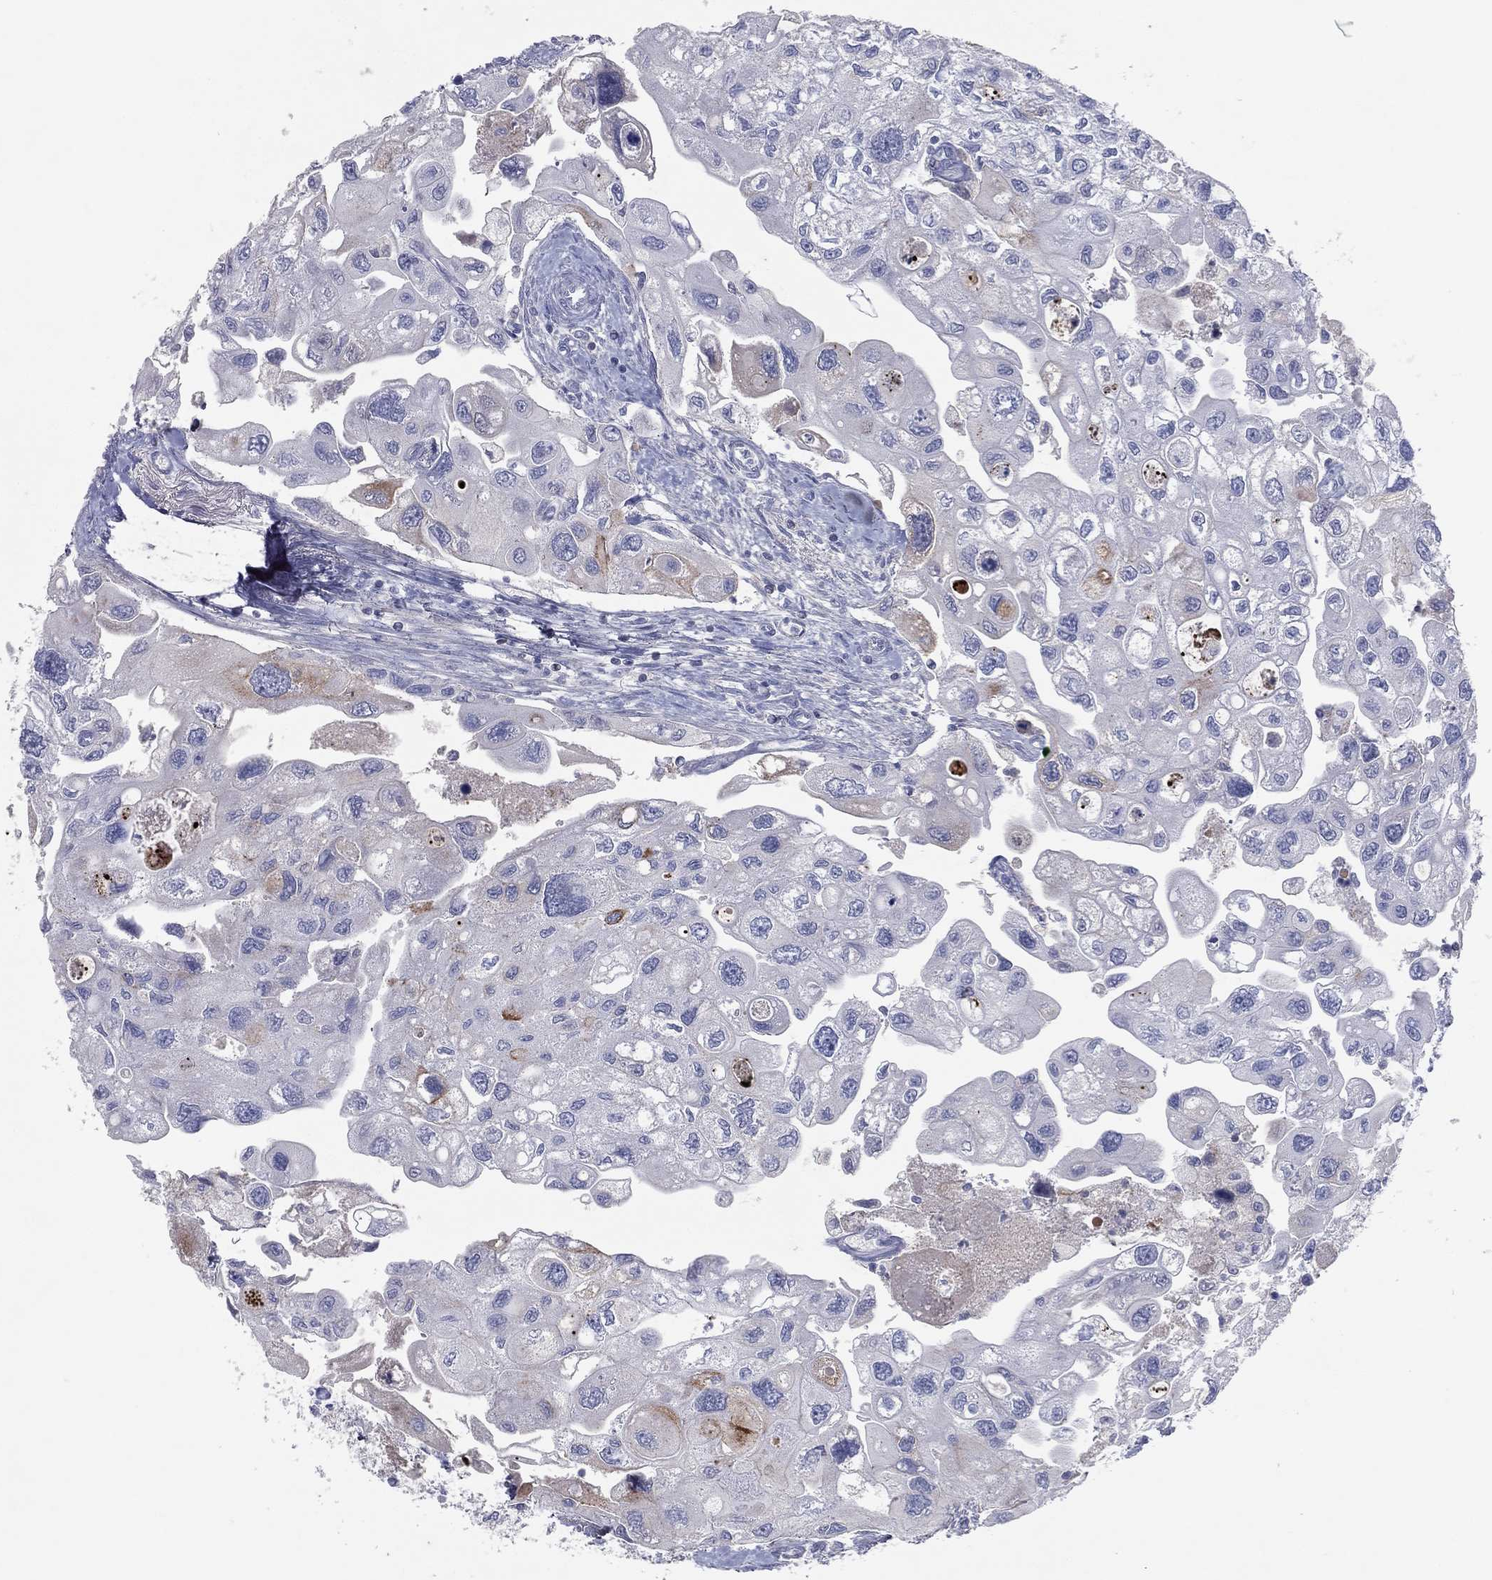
{"staining": {"intensity": "negative", "quantity": "none", "location": "none"}, "tissue": "urothelial cancer", "cell_type": "Tumor cells", "image_type": "cancer", "snomed": [{"axis": "morphology", "description": "Urothelial carcinoma, High grade"}, {"axis": "topography", "description": "Urinary bladder"}], "caption": "Tumor cells are negative for protein expression in human urothelial cancer.", "gene": "CPT1B", "patient": {"sex": "male", "age": 59}}